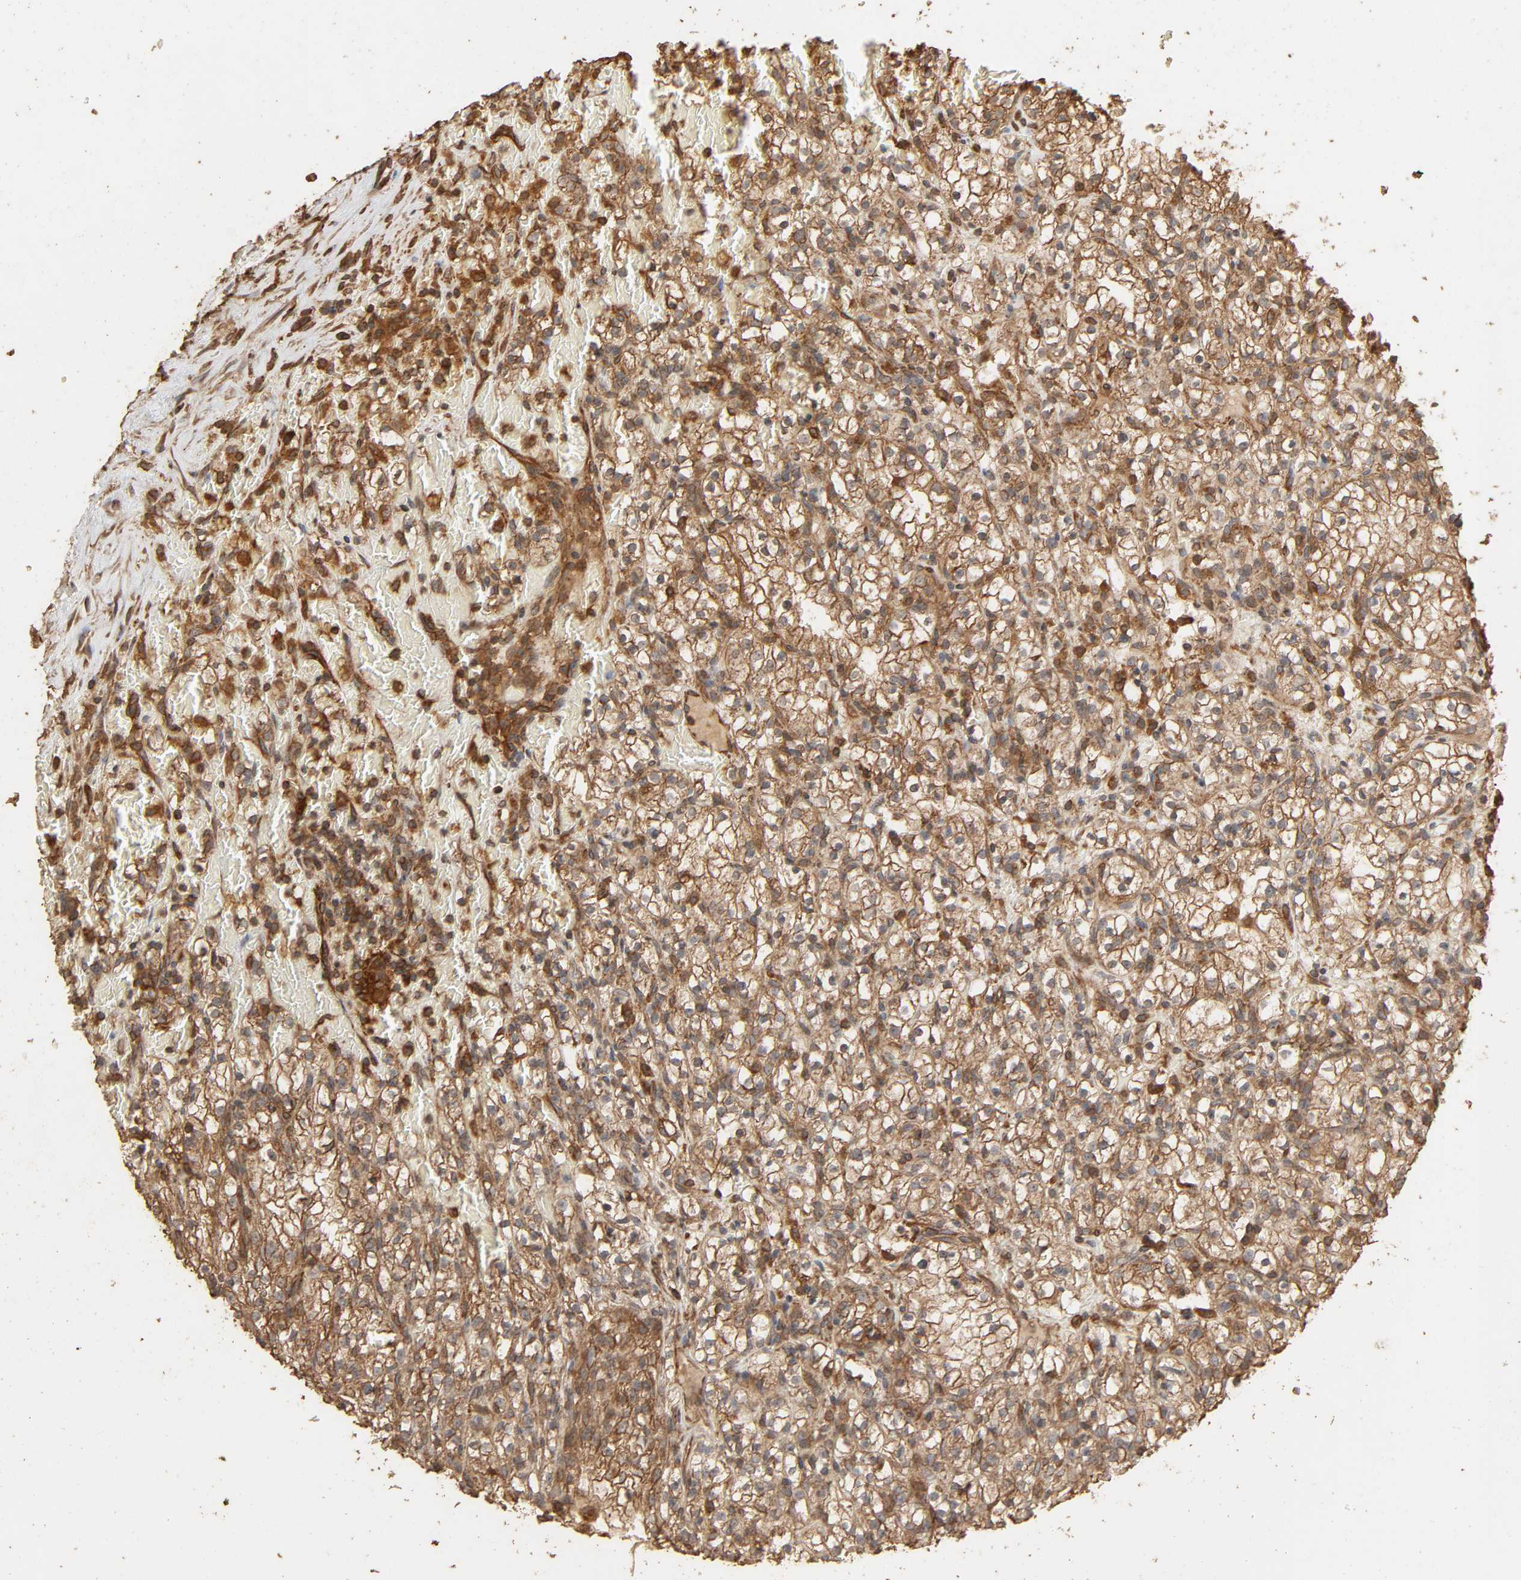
{"staining": {"intensity": "strong", "quantity": "25%-75%", "location": "cytoplasmic/membranous"}, "tissue": "renal cancer", "cell_type": "Tumor cells", "image_type": "cancer", "snomed": [{"axis": "morphology", "description": "Normal tissue, NOS"}, {"axis": "morphology", "description": "Adenocarcinoma, NOS"}, {"axis": "topography", "description": "Kidney"}], "caption": "Immunohistochemical staining of human renal adenocarcinoma displays high levels of strong cytoplasmic/membranous staining in about 25%-75% of tumor cells.", "gene": "RPS6KA6", "patient": {"sex": "female", "age": 55}}